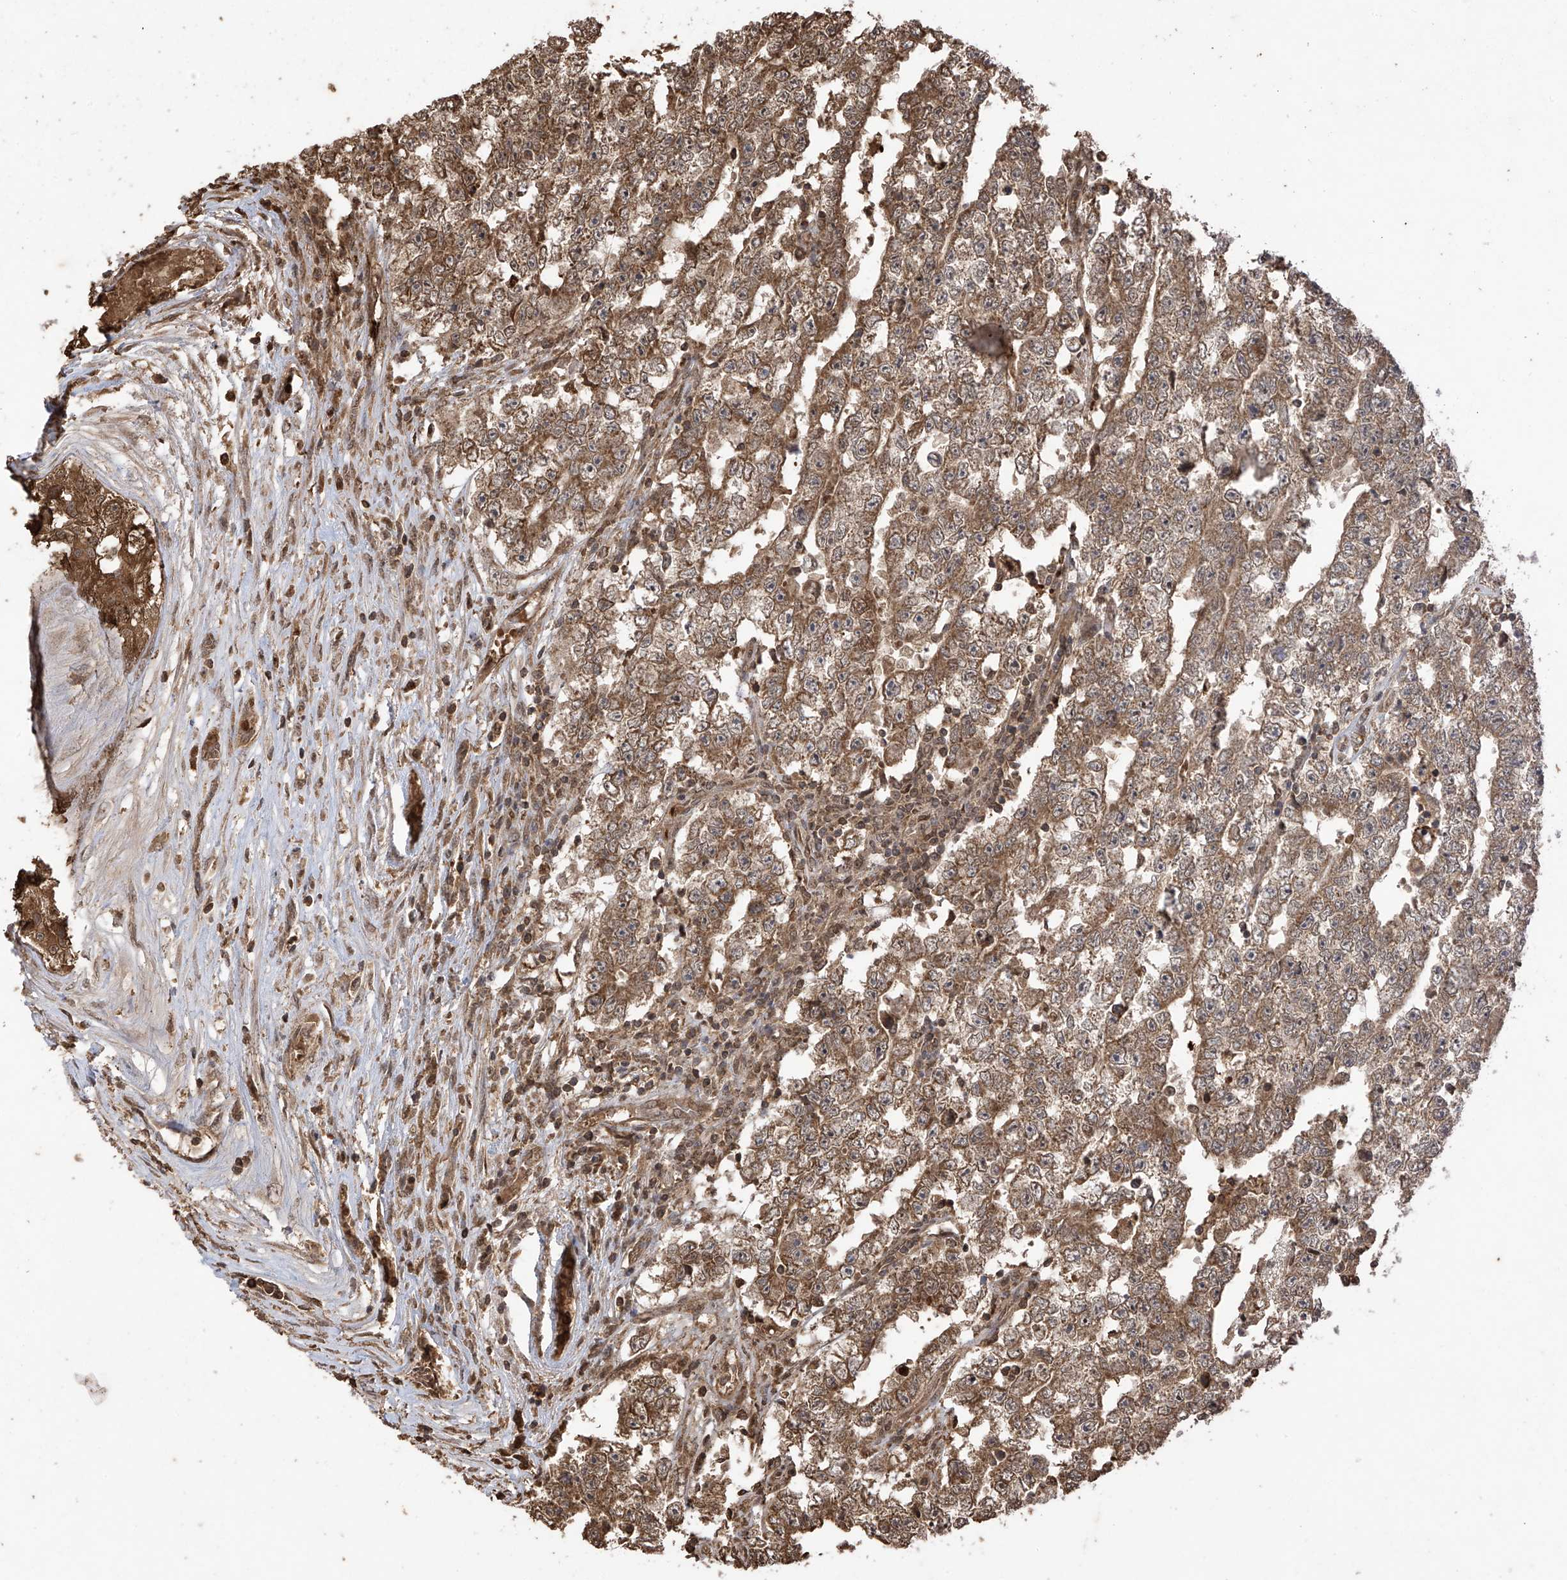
{"staining": {"intensity": "moderate", "quantity": ">75%", "location": "cytoplasmic/membranous"}, "tissue": "testis cancer", "cell_type": "Tumor cells", "image_type": "cancer", "snomed": [{"axis": "morphology", "description": "Carcinoma, Embryonal, NOS"}, {"axis": "topography", "description": "Testis"}], "caption": "There is medium levels of moderate cytoplasmic/membranous positivity in tumor cells of embryonal carcinoma (testis), as demonstrated by immunohistochemical staining (brown color).", "gene": "PNPT1", "patient": {"sex": "male", "age": 25}}